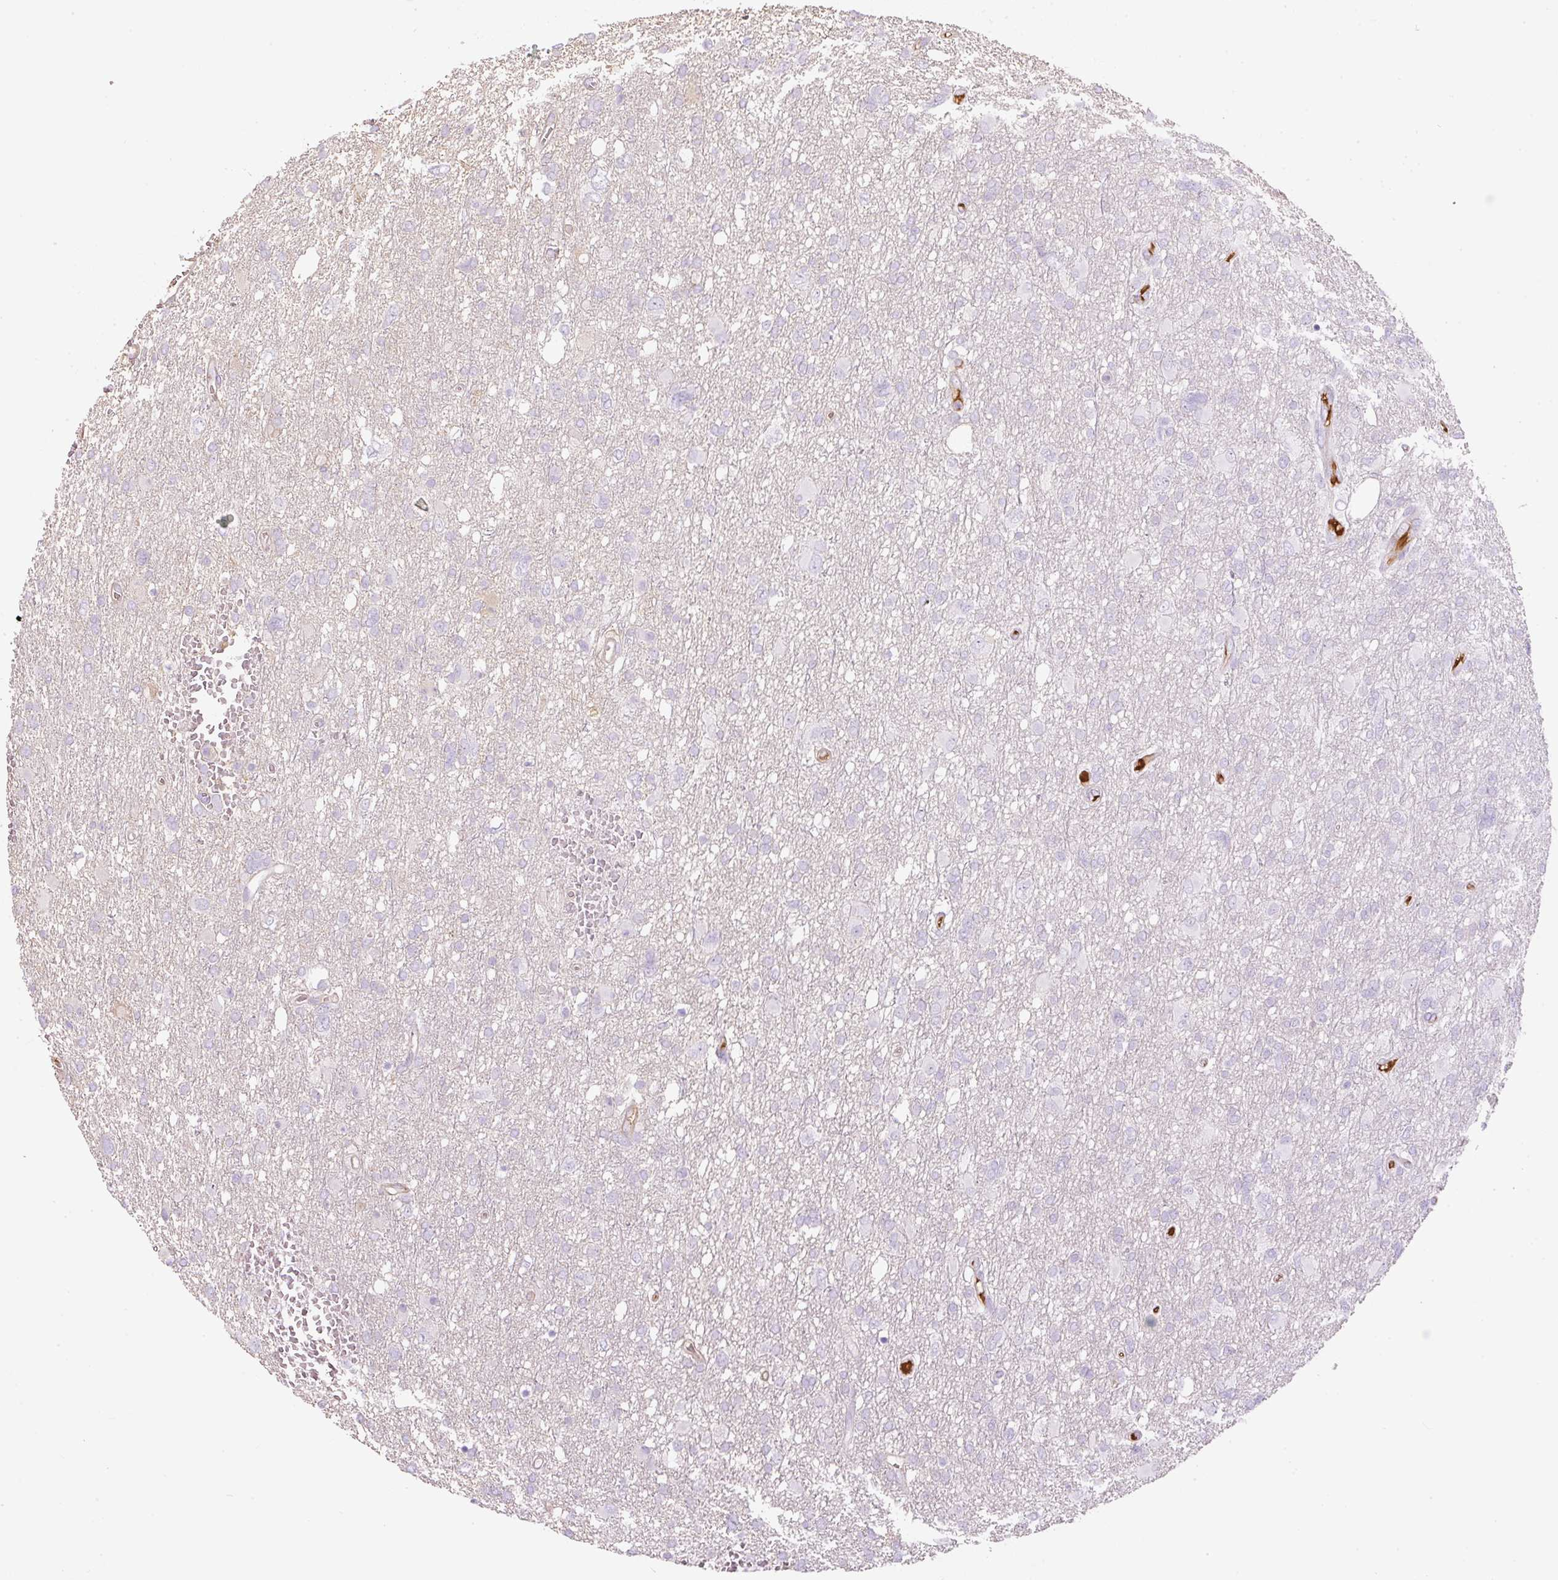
{"staining": {"intensity": "negative", "quantity": "none", "location": "none"}, "tissue": "glioma", "cell_type": "Tumor cells", "image_type": "cancer", "snomed": [{"axis": "morphology", "description": "Glioma, malignant, High grade"}, {"axis": "topography", "description": "Brain"}], "caption": "High power microscopy photomicrograph of an IHC histopathology image of malignant glioma (high-grade), revealing no significant expression in tumor cells. (DAB (3,3'-diaminobenzidine) IHC with hematoxylin counter stain).", "gene": "APOA1", "patient": {"sex": "male", "age": 61}}